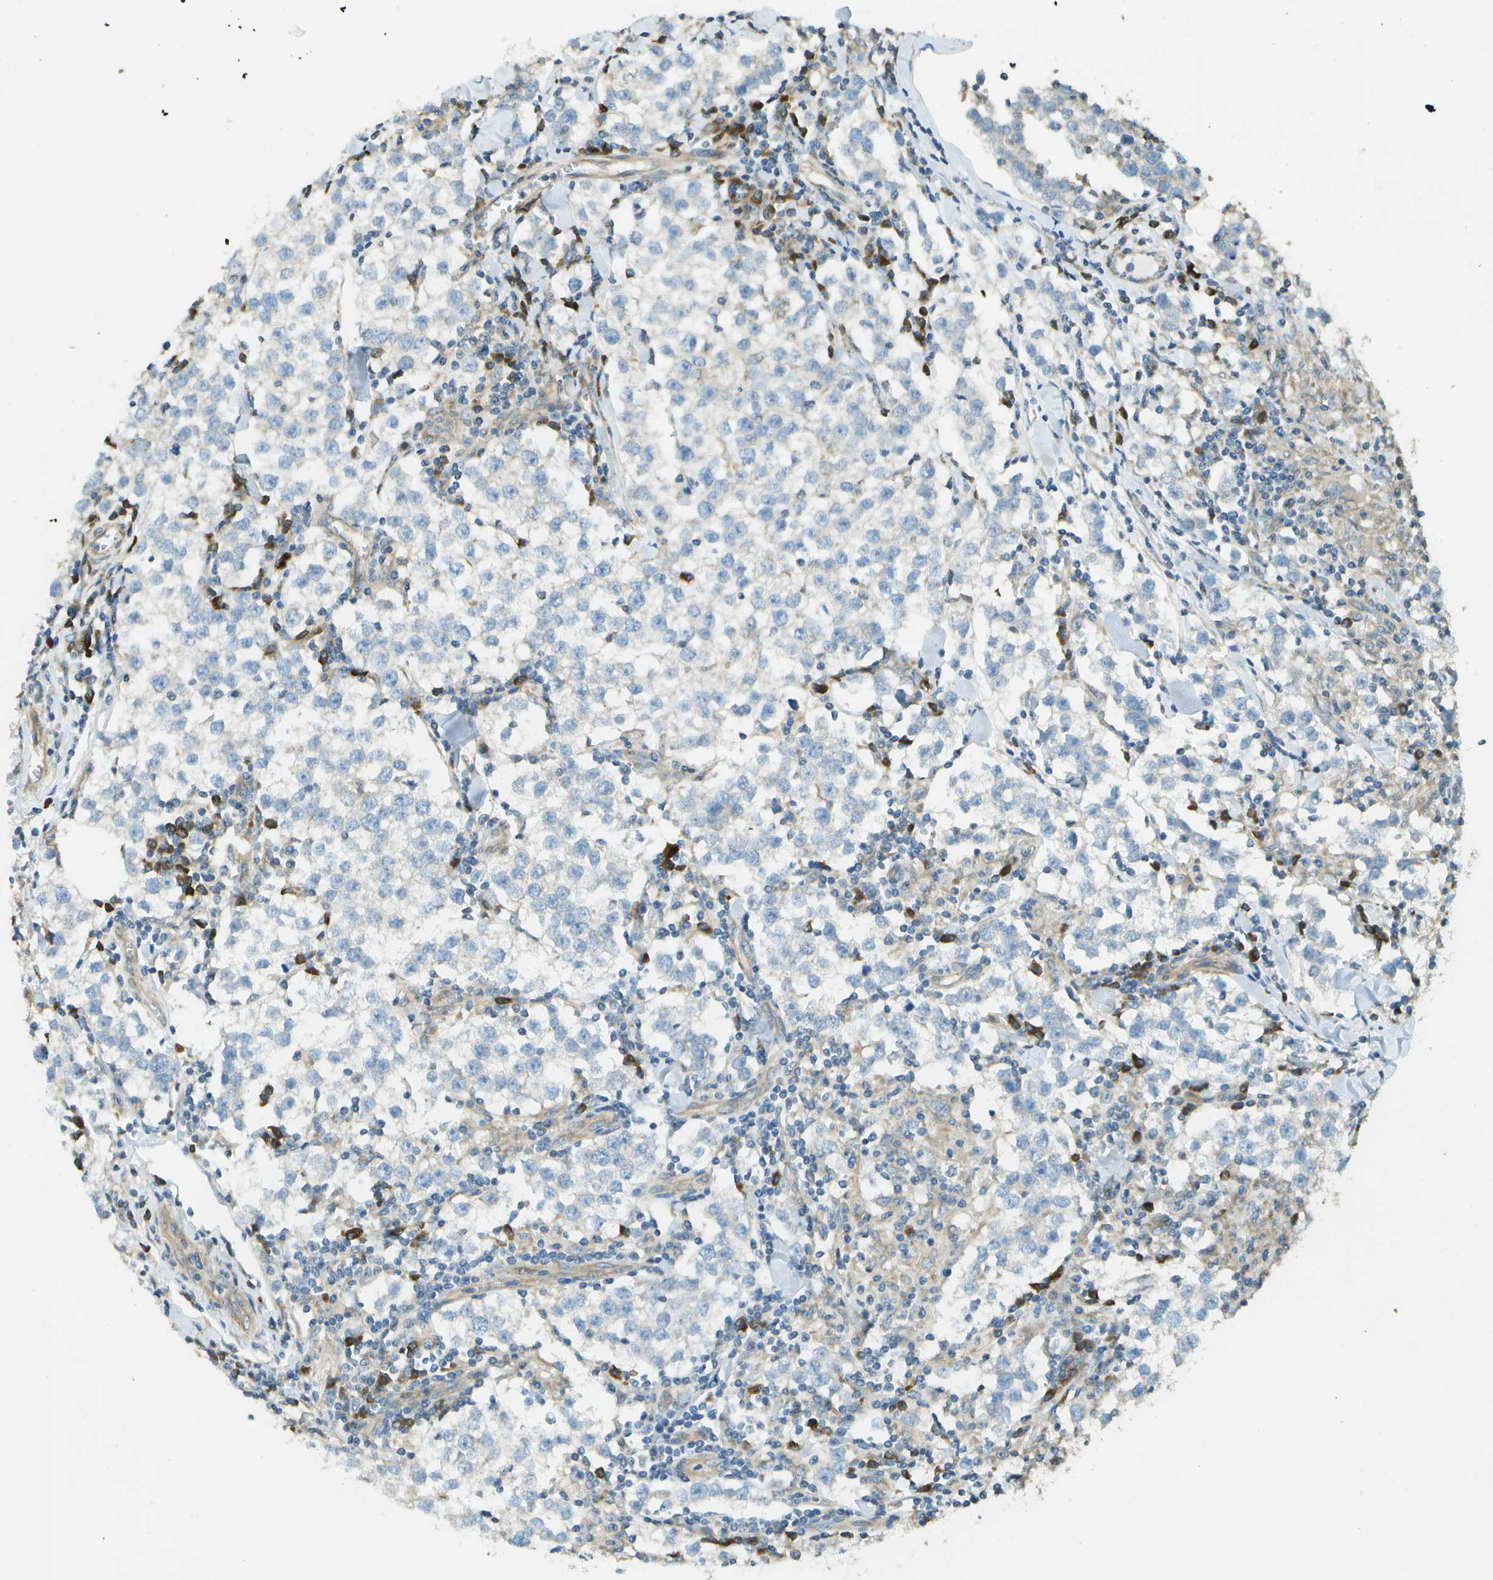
{"staining": {"intensity": "negative", "quantity": "none", "location": "none"}, "tissue": "testis cancer", "cell_type": "Tumor cells", "image_type": "cancer", "snomed": [{"axis": "morphology", "description": "Seminoma, NOS"}, {"axis": "morphology", "description": "Carcinoma, Embryonal, NOS"}, {"axis": "topography", "description": "Testis"}], "caption": "Tumor cells show no significant protein staining in testis cancer.", "gene": "DNAJB11", "patient": {"sex": "male", "age": 36}}